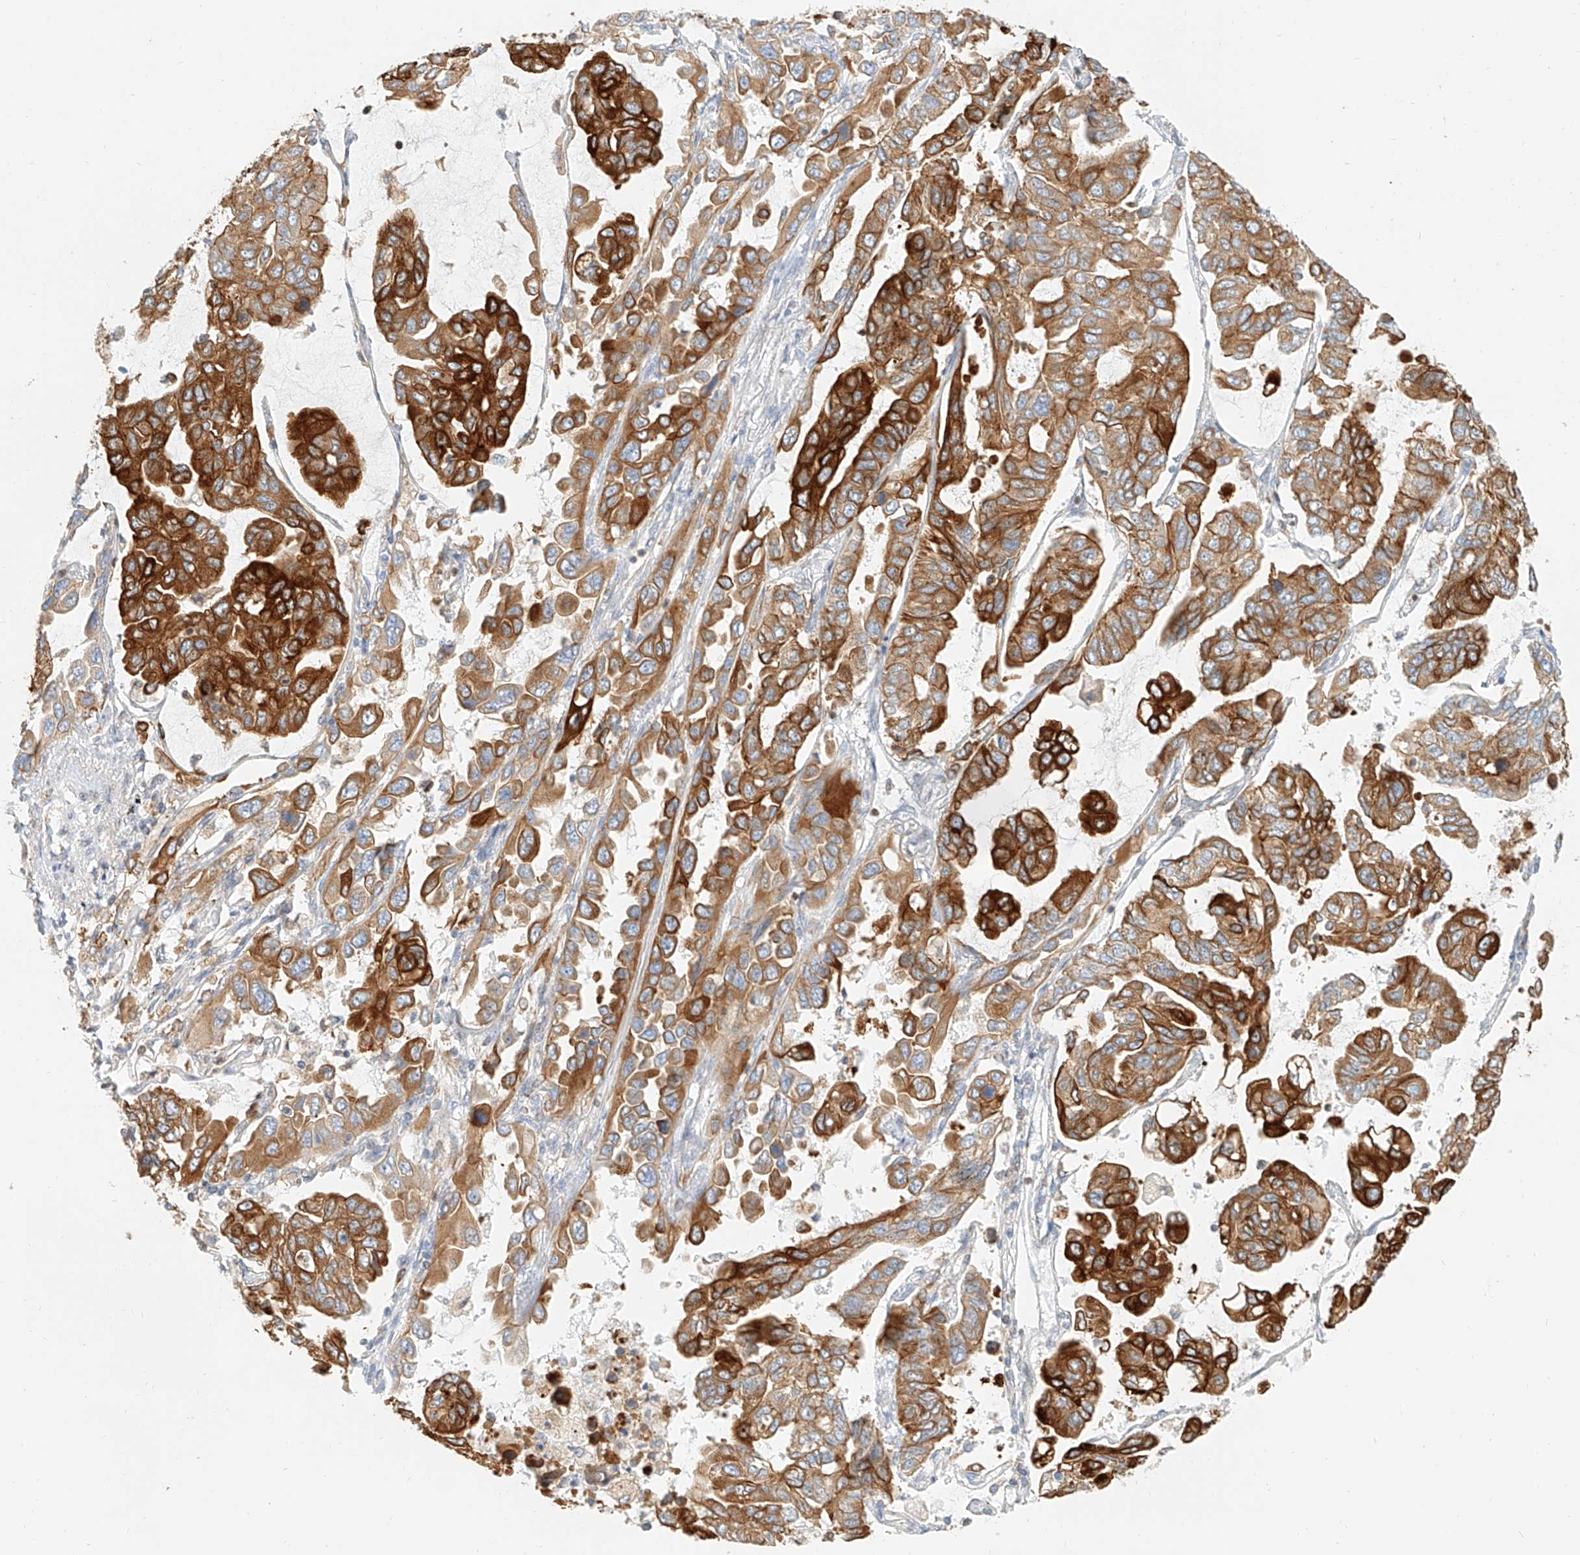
{"staining": {"intensity": "strong", "quantity": ">75%", "location": "cytoplasmic/membranous"}, "tissue": "lung cancer", "cell_type": "Tumor cells", "image_type": "cancer", "snomed": [{"axis": "morphology", "description": "Adenocarcinoma, NOS"}, {"axis": "topography", "description": "Lung"}], "caption": "Lung adenocarcinoma was stained to show a protein in brown. There is high levels of strong cytoplasmic/membranous staining in about >75% of tumor cells.", "gene": "DHRS7", "patient": {"sex": "male", "age": 64}}